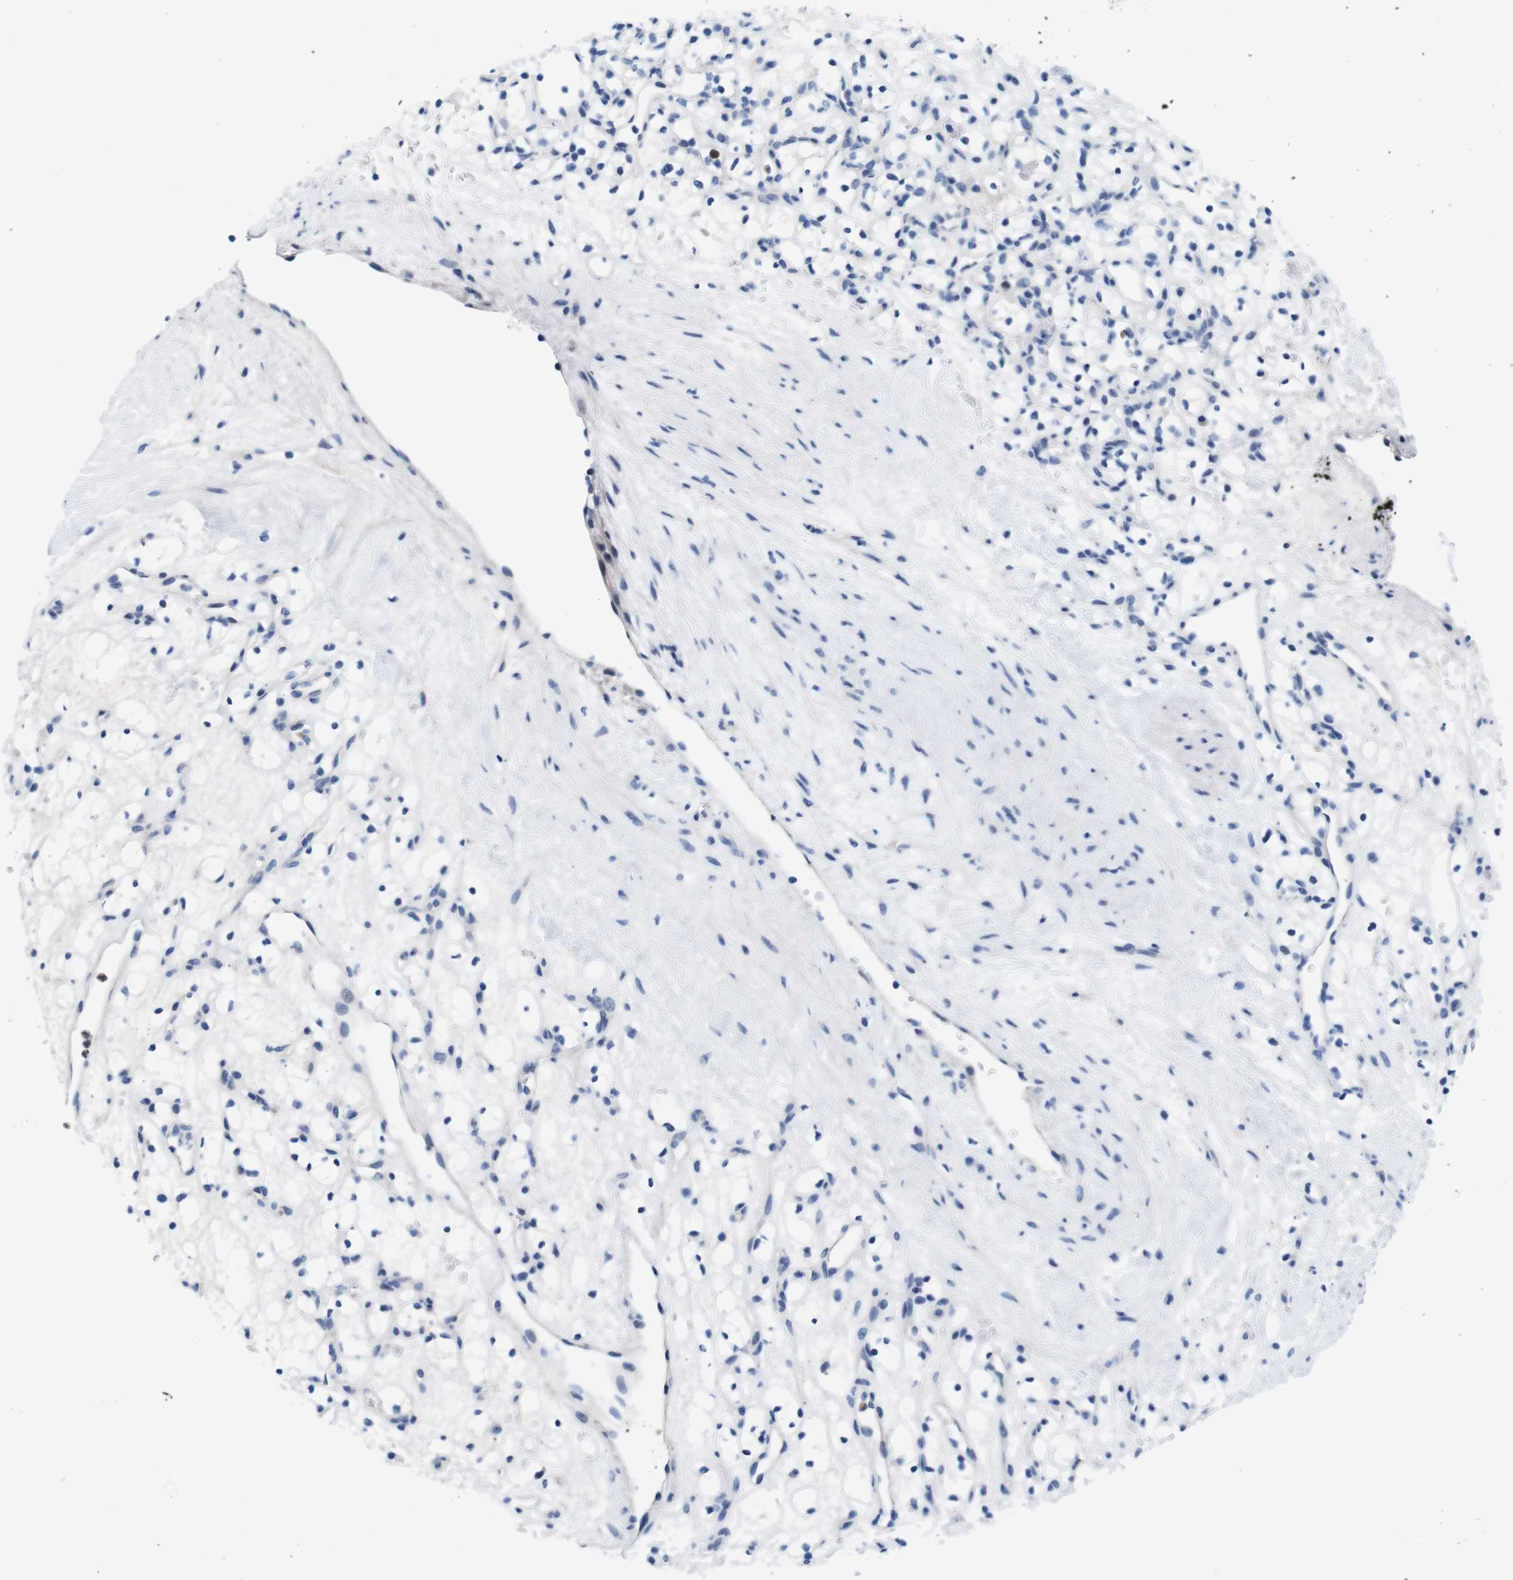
{"staining": {"intensity": "negative", "quantity": "none", "location": "none"}, "tissue": "renal cancer", "cell_type": "Tumor cells", "image_type": "cancer", "snomed": [{"axis": "morphology", "description": "Adenocarcinoma, NOS"}, {"axis": "topography", "description": "Kidney"}], "caption": "DAB immunohistochemical staining of human renal cancer (adenocarcinoma) shows no significant staining in tumor cells.", "gene": "C1RL", "patient": {"sex": "female", "age": 60}}